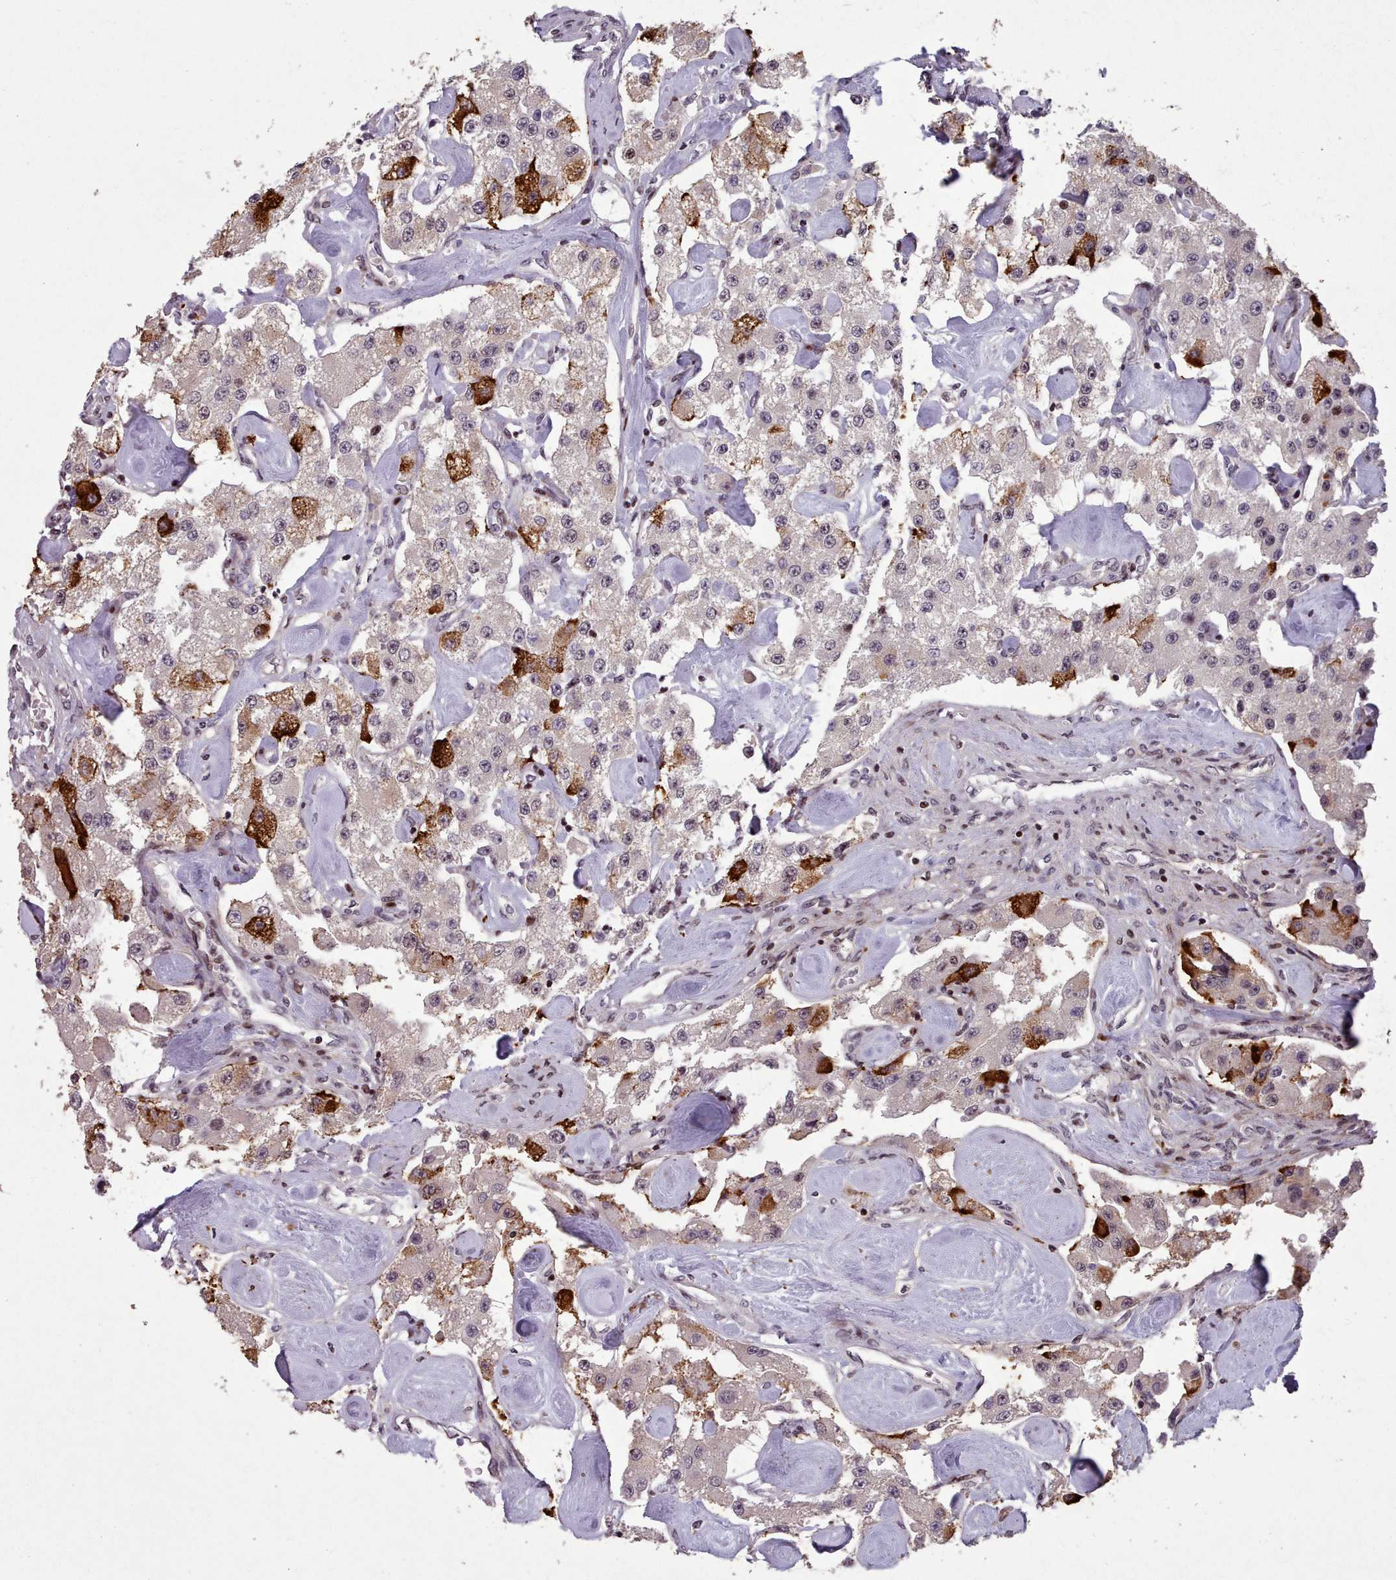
{"staining": {"intensity": "strong", "quantity": "<25%", "location": "cytoplasmic/membranous"}, "tissue": "carcinoid", "cell_type": "Tumor cells", "image_type": "cancer", "snomed": [{"axis": "morphology", "description": "Carcinoid, malignant, NOS"}, {"axis": "topography", "description": "Pancreas"}], "caption": "Carcinoid tissue exhibits strong cytoplasmic/membranous positivity in approximately <25% of tumor cells", "gene": "ENSA", "patient": {"sex": "male", "age": 41}}